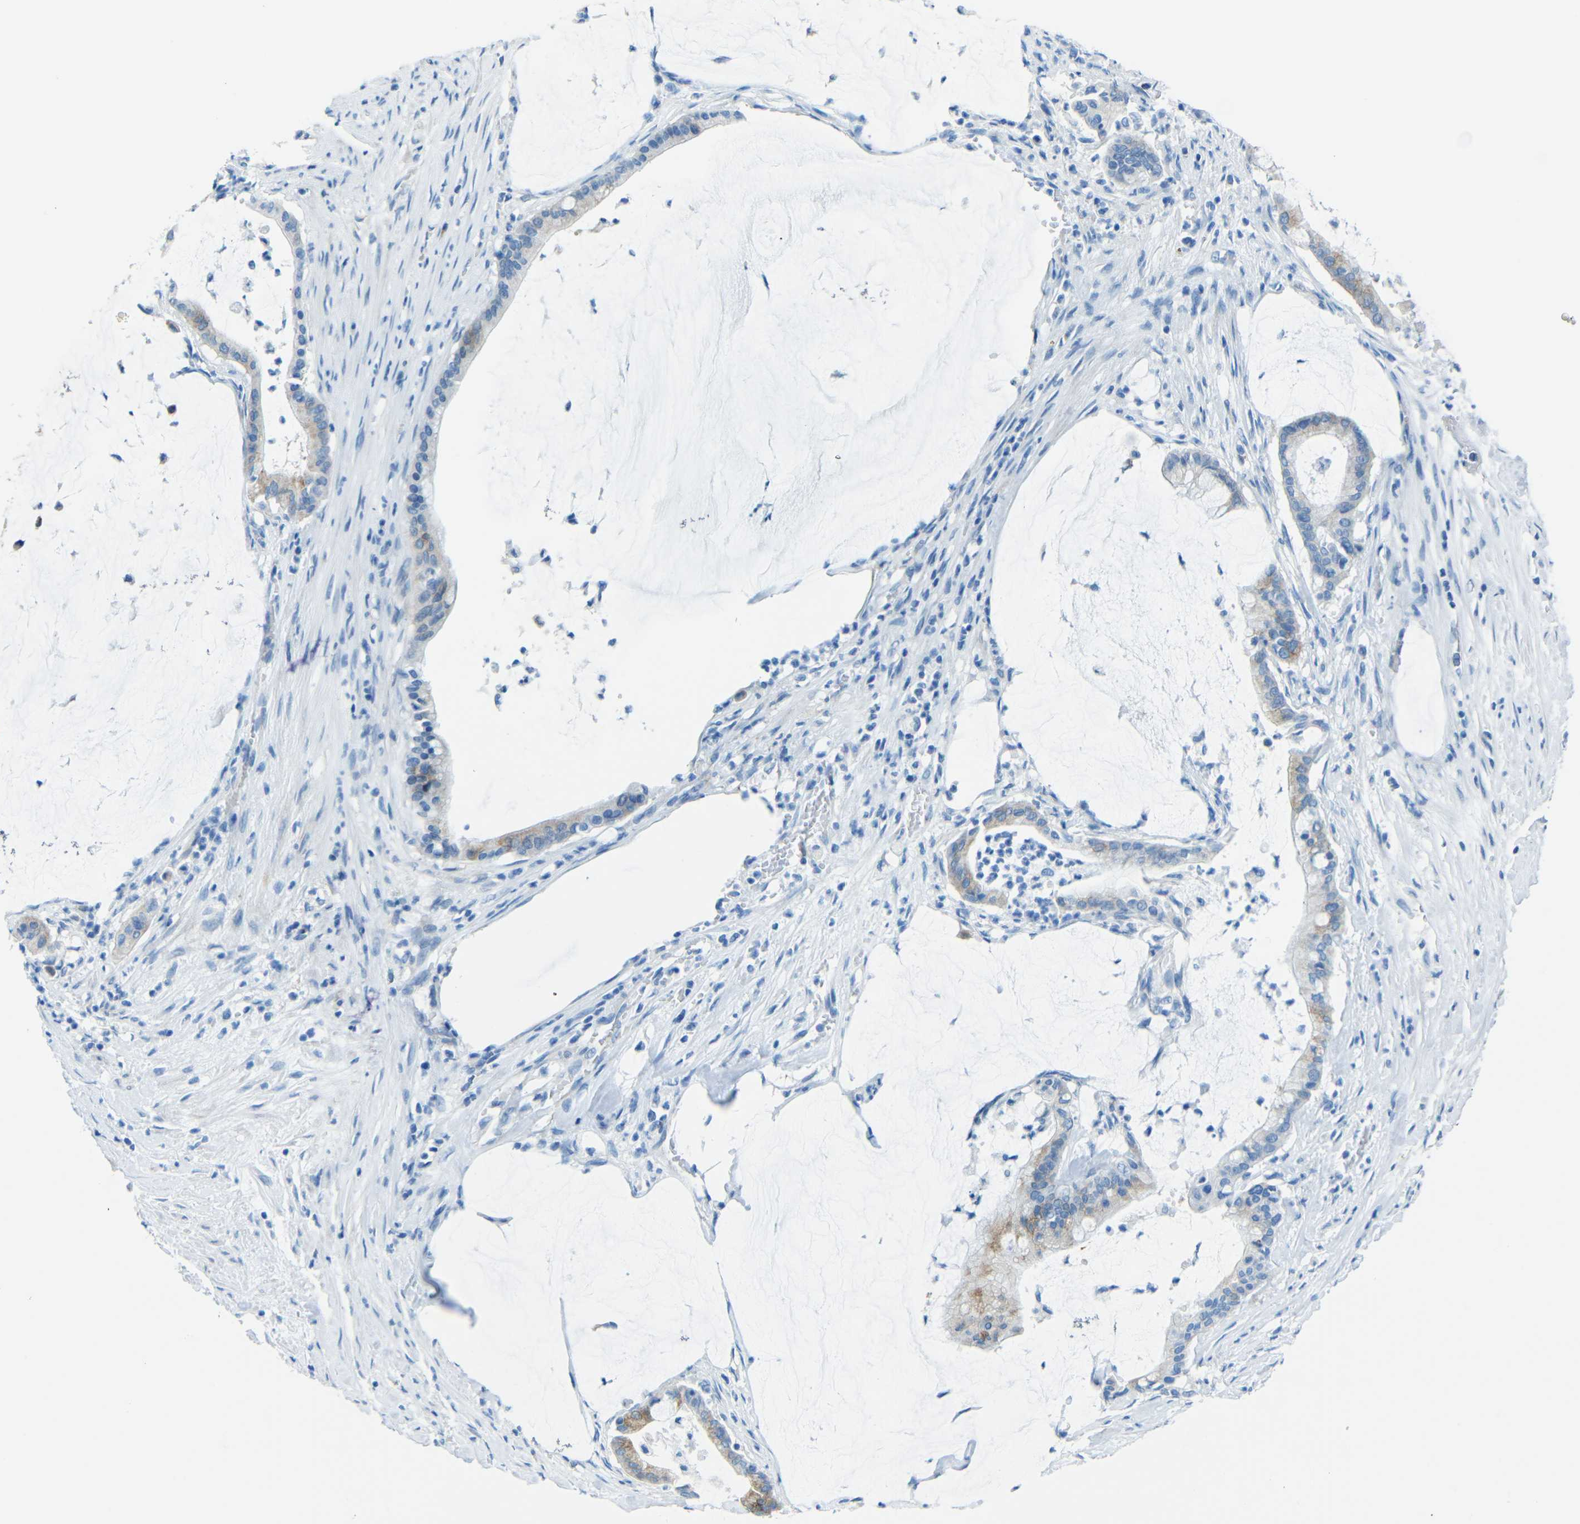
{"staining": {"intensity": "weak", "quantity": ">75%", "location": "cytoplasmic/membranous"}, "tissue": "pancreatic cancer", "cell_type": "Tumor cells", "image_type": "cancer", "snomed": [{"axis": "morphology", "description": "Adenocarcinoma, NOS"}, {"axis": "topography", "description": "Pancreas"}], "caption": "Pancreatic cancer was stained to show a protein in brown. There is low levels of weak cytoplasmic/membranous positivity in approximately >75% of tumor cells. The protein is shown in brown color, while the nuclei are stained blue.", "gene": "TUBB4B", "patient": {"sex": "male", "age": 41}}